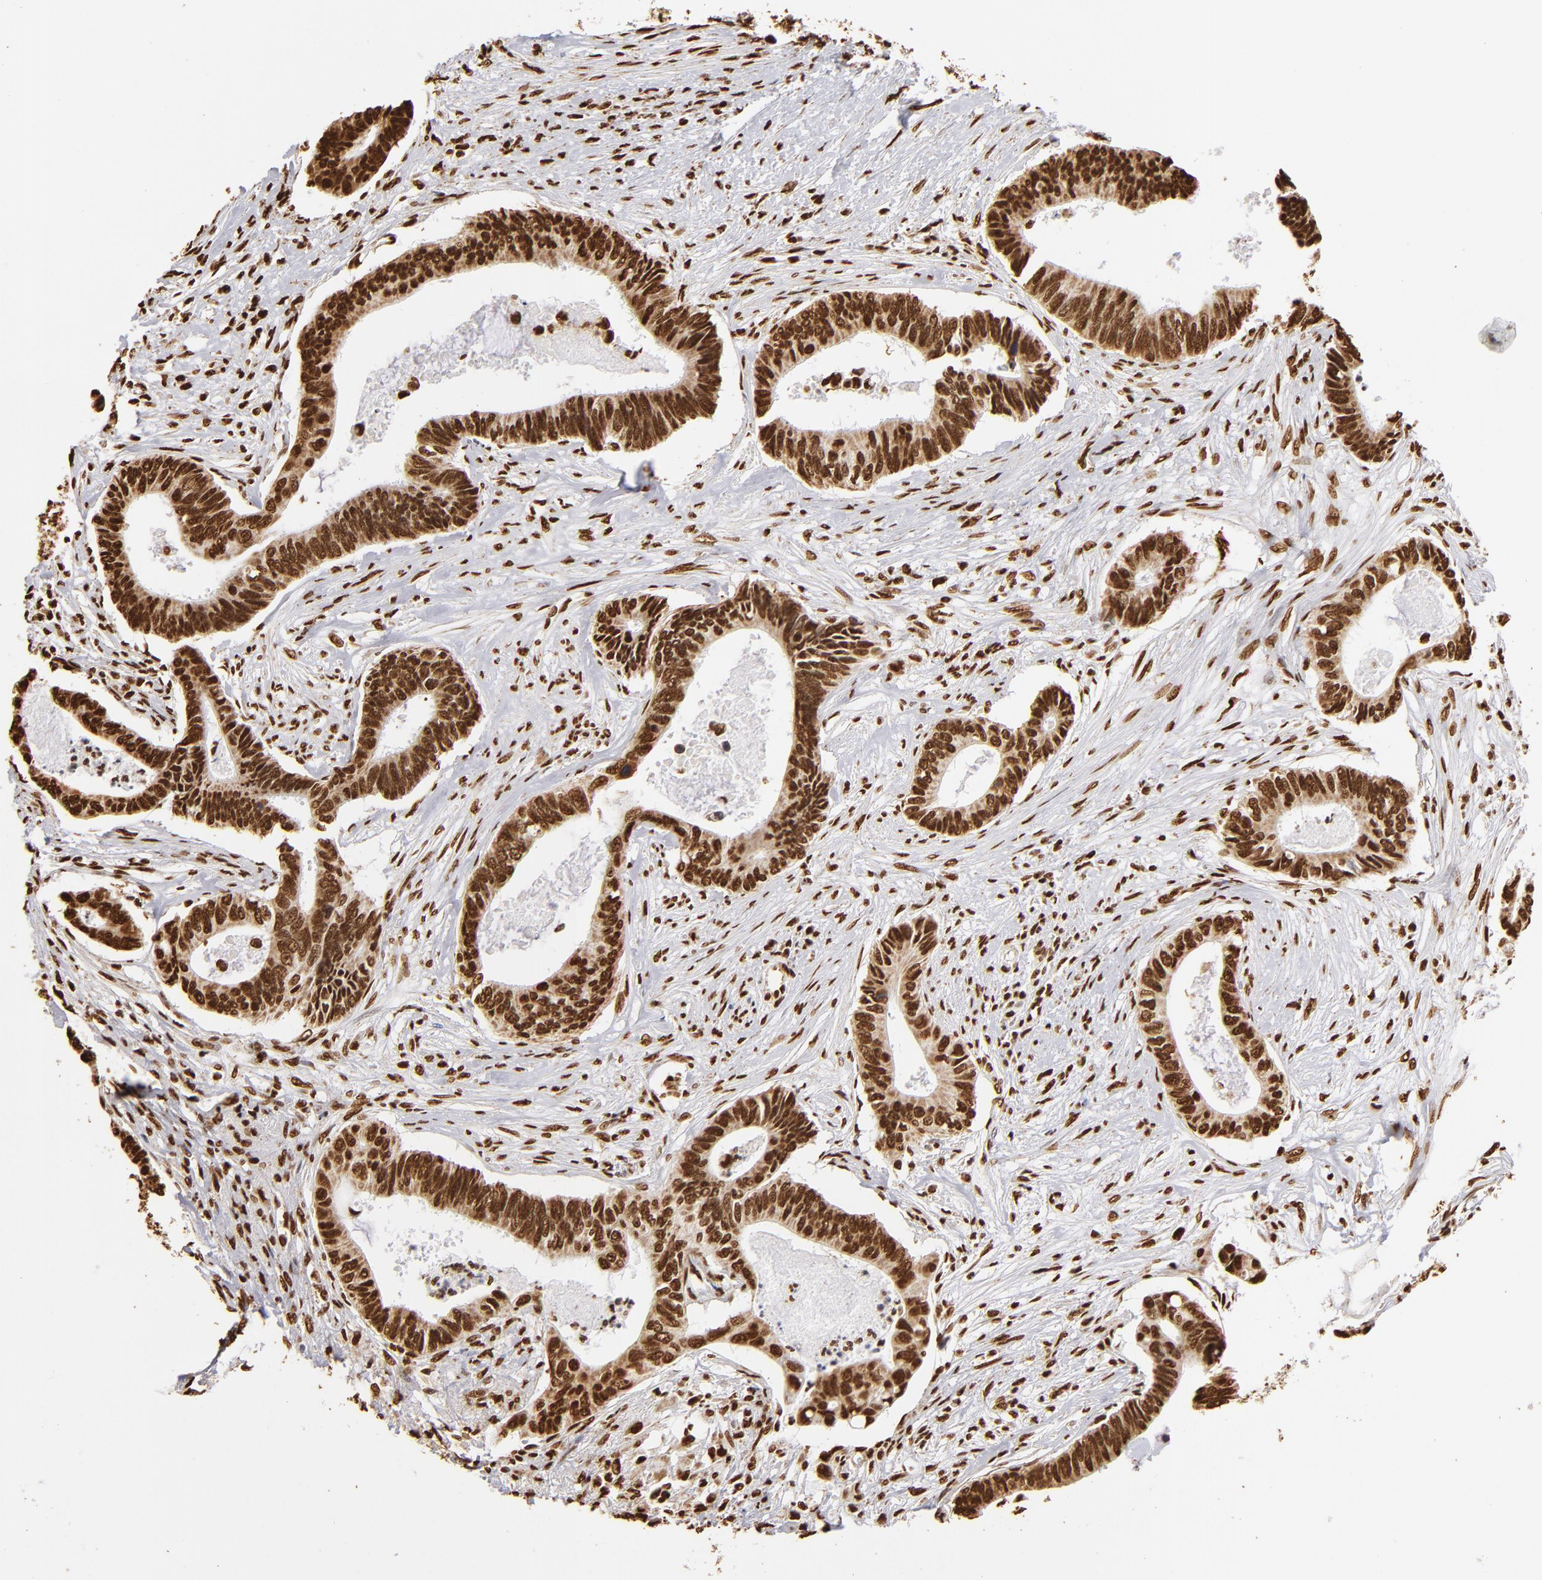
{"staining": {"intensity": "strong", "quantity": ">75%", "location": "nuclear"}, "tissue": "pancreatic cancer", "cell_type": "Tumor cells", "image_type": "cancer", "snomed": [{"axis": "morphology", "description": "Adenocarcinoma, NOS"}, {"axis": "topography", "description": "Pancreas"}], "caption": "Immunohistochemistry micrograph of adenocarcinoma (pancreatic) stained for a protein (brown), which shows high levels of strong nuclear staining in about >75% of tumor cells.", "gene": "ILF3", "patient": {"sex": "female", "age": 70}}